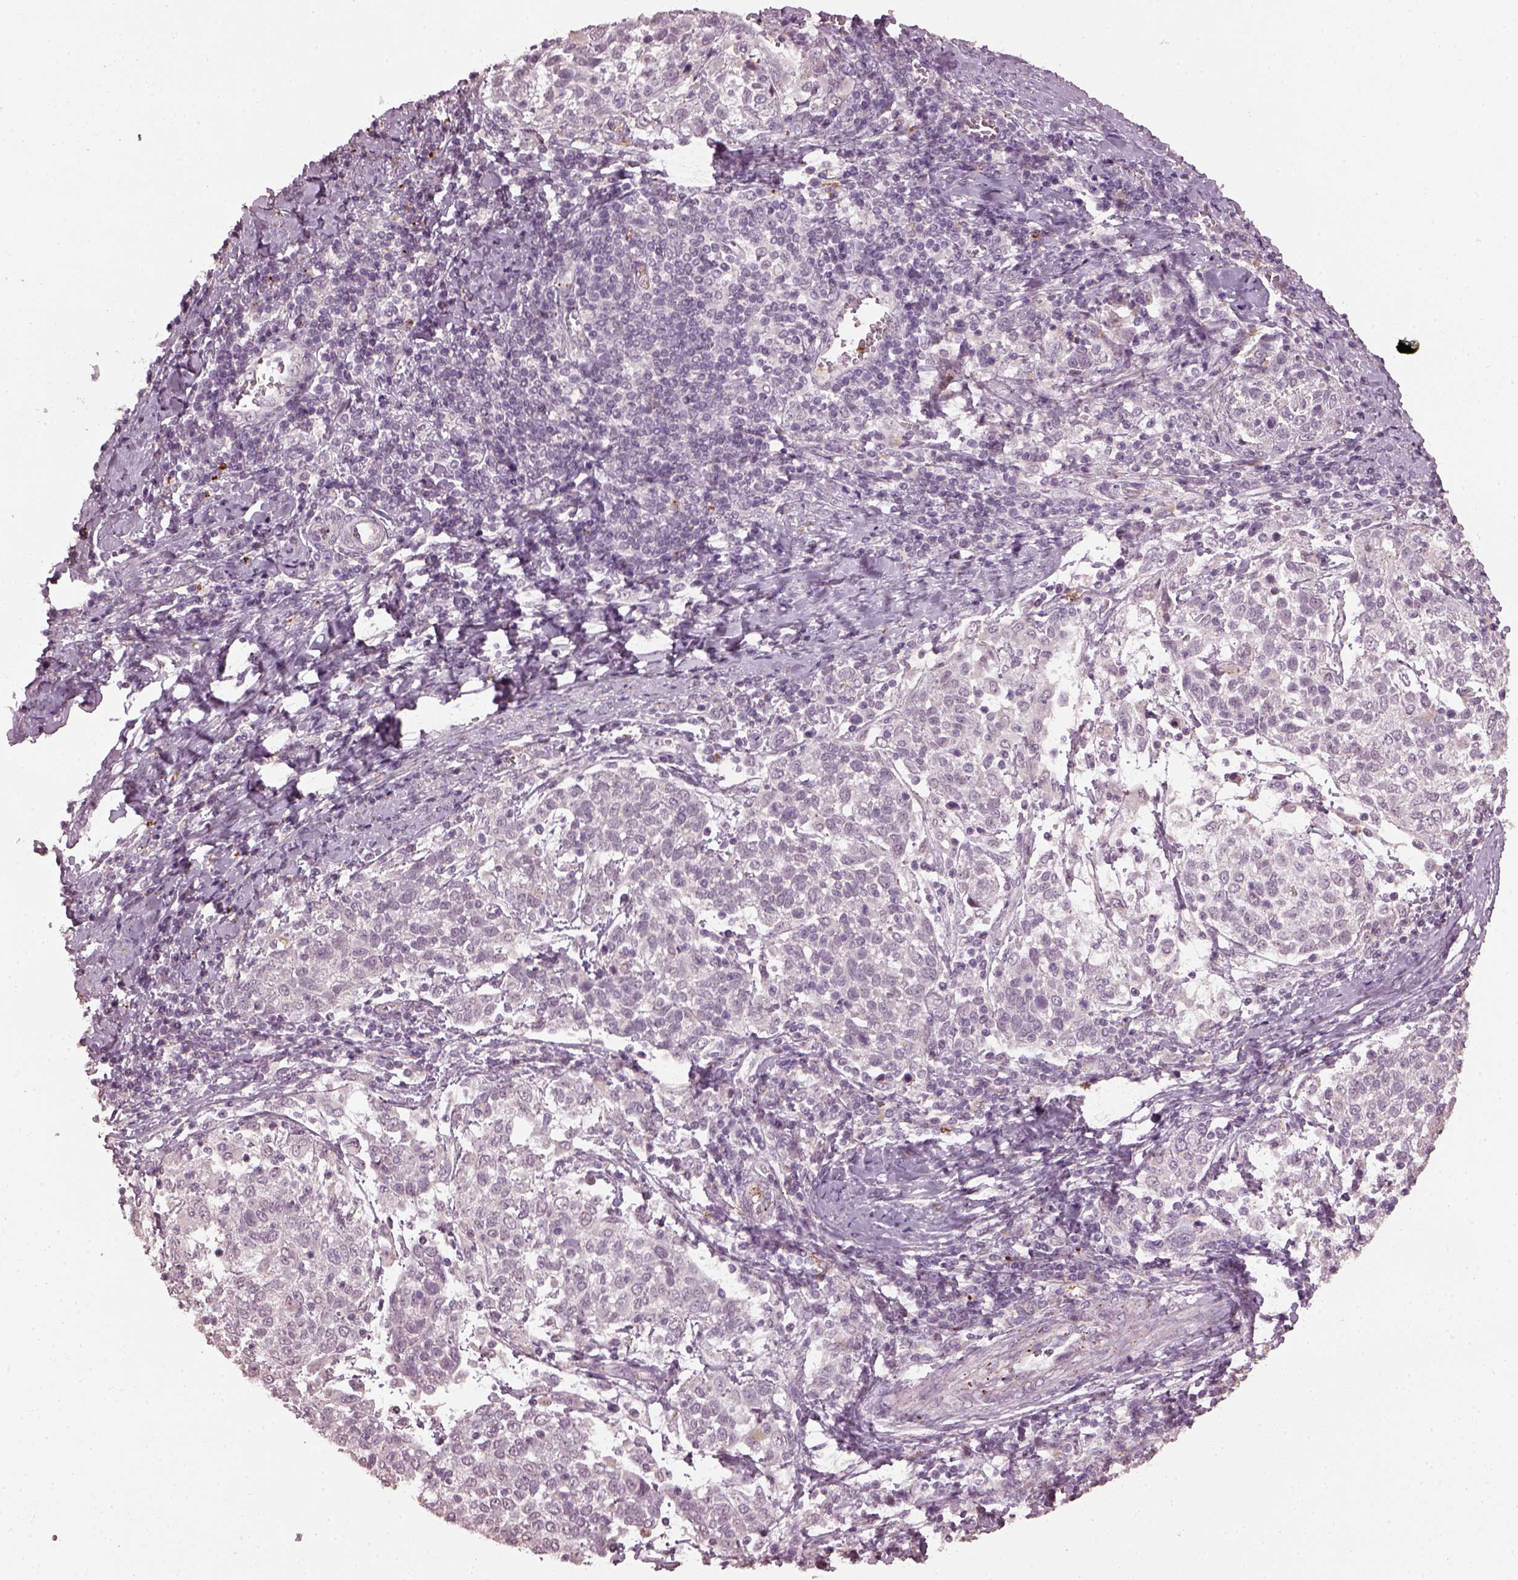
{"staining": {"intensity": "negative", "quantity": "none", "location": "none"}, "tissue": "cervical cancer", "cell_type": "Tumor cells", "image_type": "cancer", "snomed": [{"axis": "morphology", "description": "Squamous cell carcinoma, NOS"}, {"axis": "topography", "description": "Cervix"}], "caption": "Tumor cells are negative for protein expression in human cervical cancer (squamous cell carcinoma).", "gene": "RUFY3", "patient": {"sex": "female", "age": 61}}